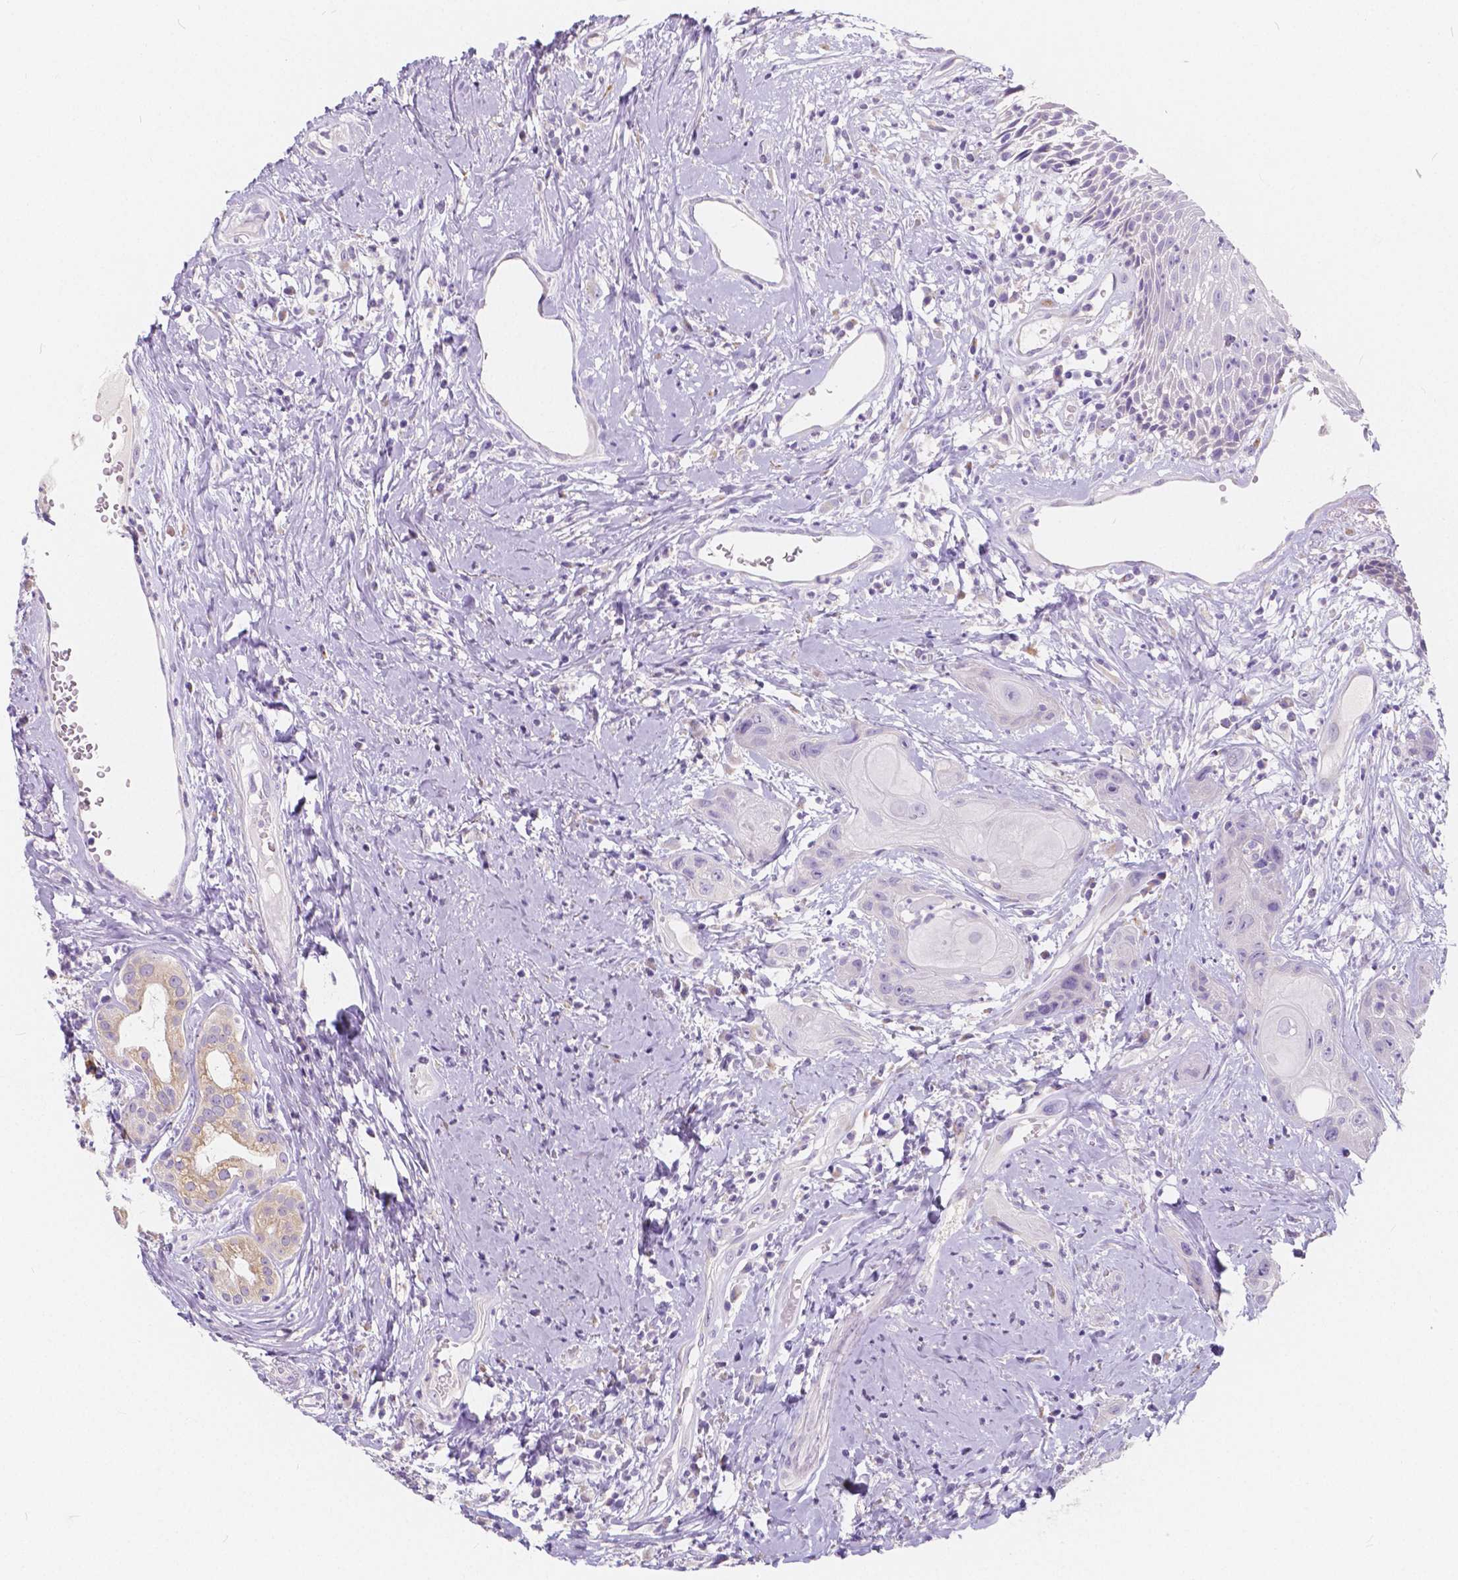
{"staining": {"intensity": "negative", "quantity": "none", "location": "none"}, "tissue": "head and neck cancer", "cell_type": "Tumor cells", "image_type": "cancer", "snomed": [{"axis": "morphology", "description": "Squamous cell carcinoma, NOS"}, {"axis": "topography", "description": "Head-Neck"}], "caption": "Tumor cells are negative for protein expression in human head and neck cancer (squamous cell carcinoma).", "gene": "RNF186", "patient": {"sex": "male", "age": 57}}